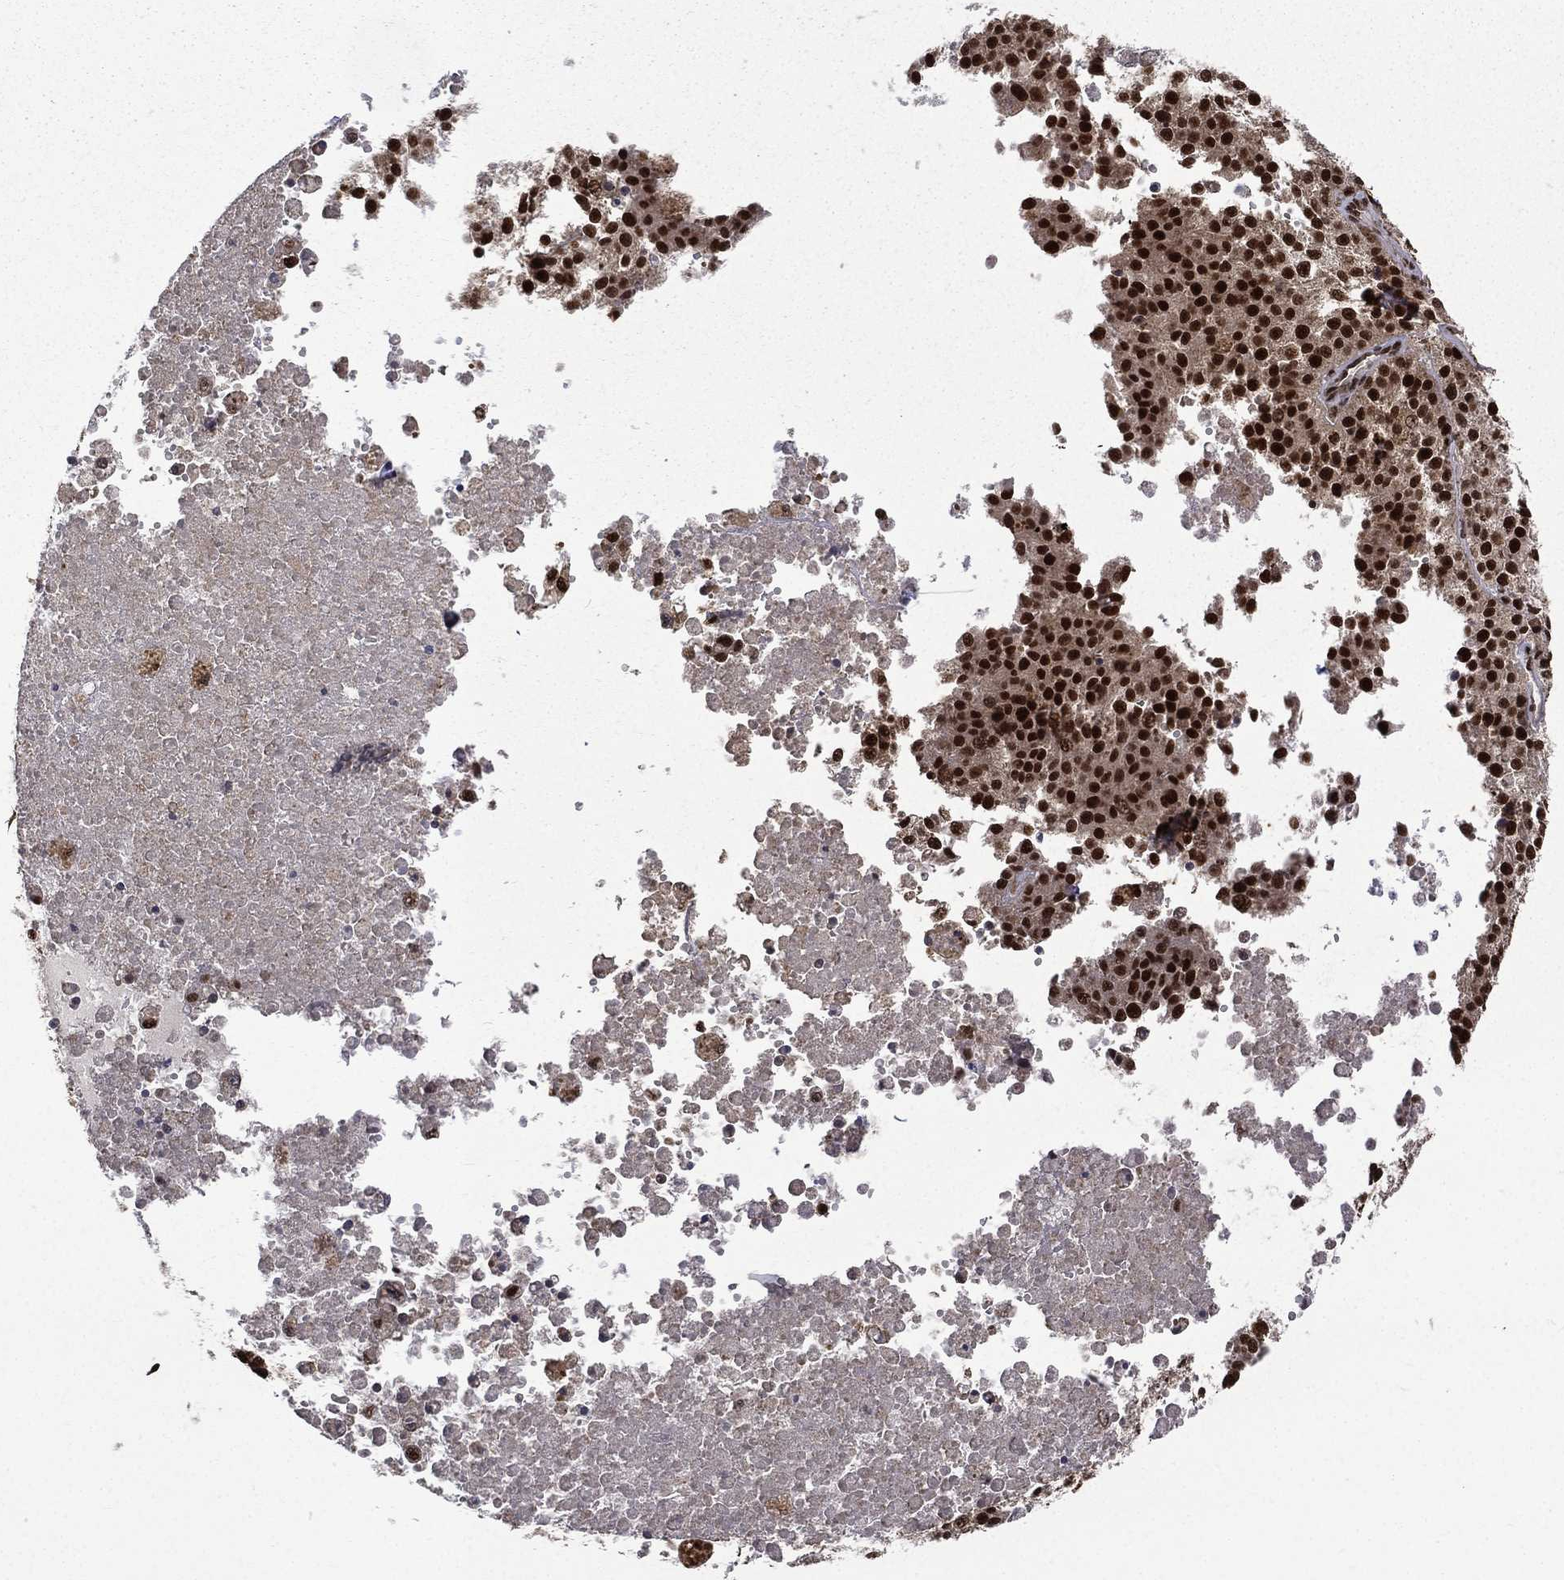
{"staining": {"intensity": "strong", "quantity": ">75%", "location": "nuclear"}, "tissue": "melanoma", "cell_type": "Tumor cells", "image_type": "cancer", "snomed": [{"axis": "morphology", "description": "Malignant melanoma, Metastatic site"}, {"axis": "topography", "description": "Lymph node"}], "caption": "IHC of malignant melanoma (metastatic site) exhibits high levels of strong nuclear staining in about >75% of tumor cells.", "gene": "JMJD6", "patient": {"sex": "female", "age": 64}}